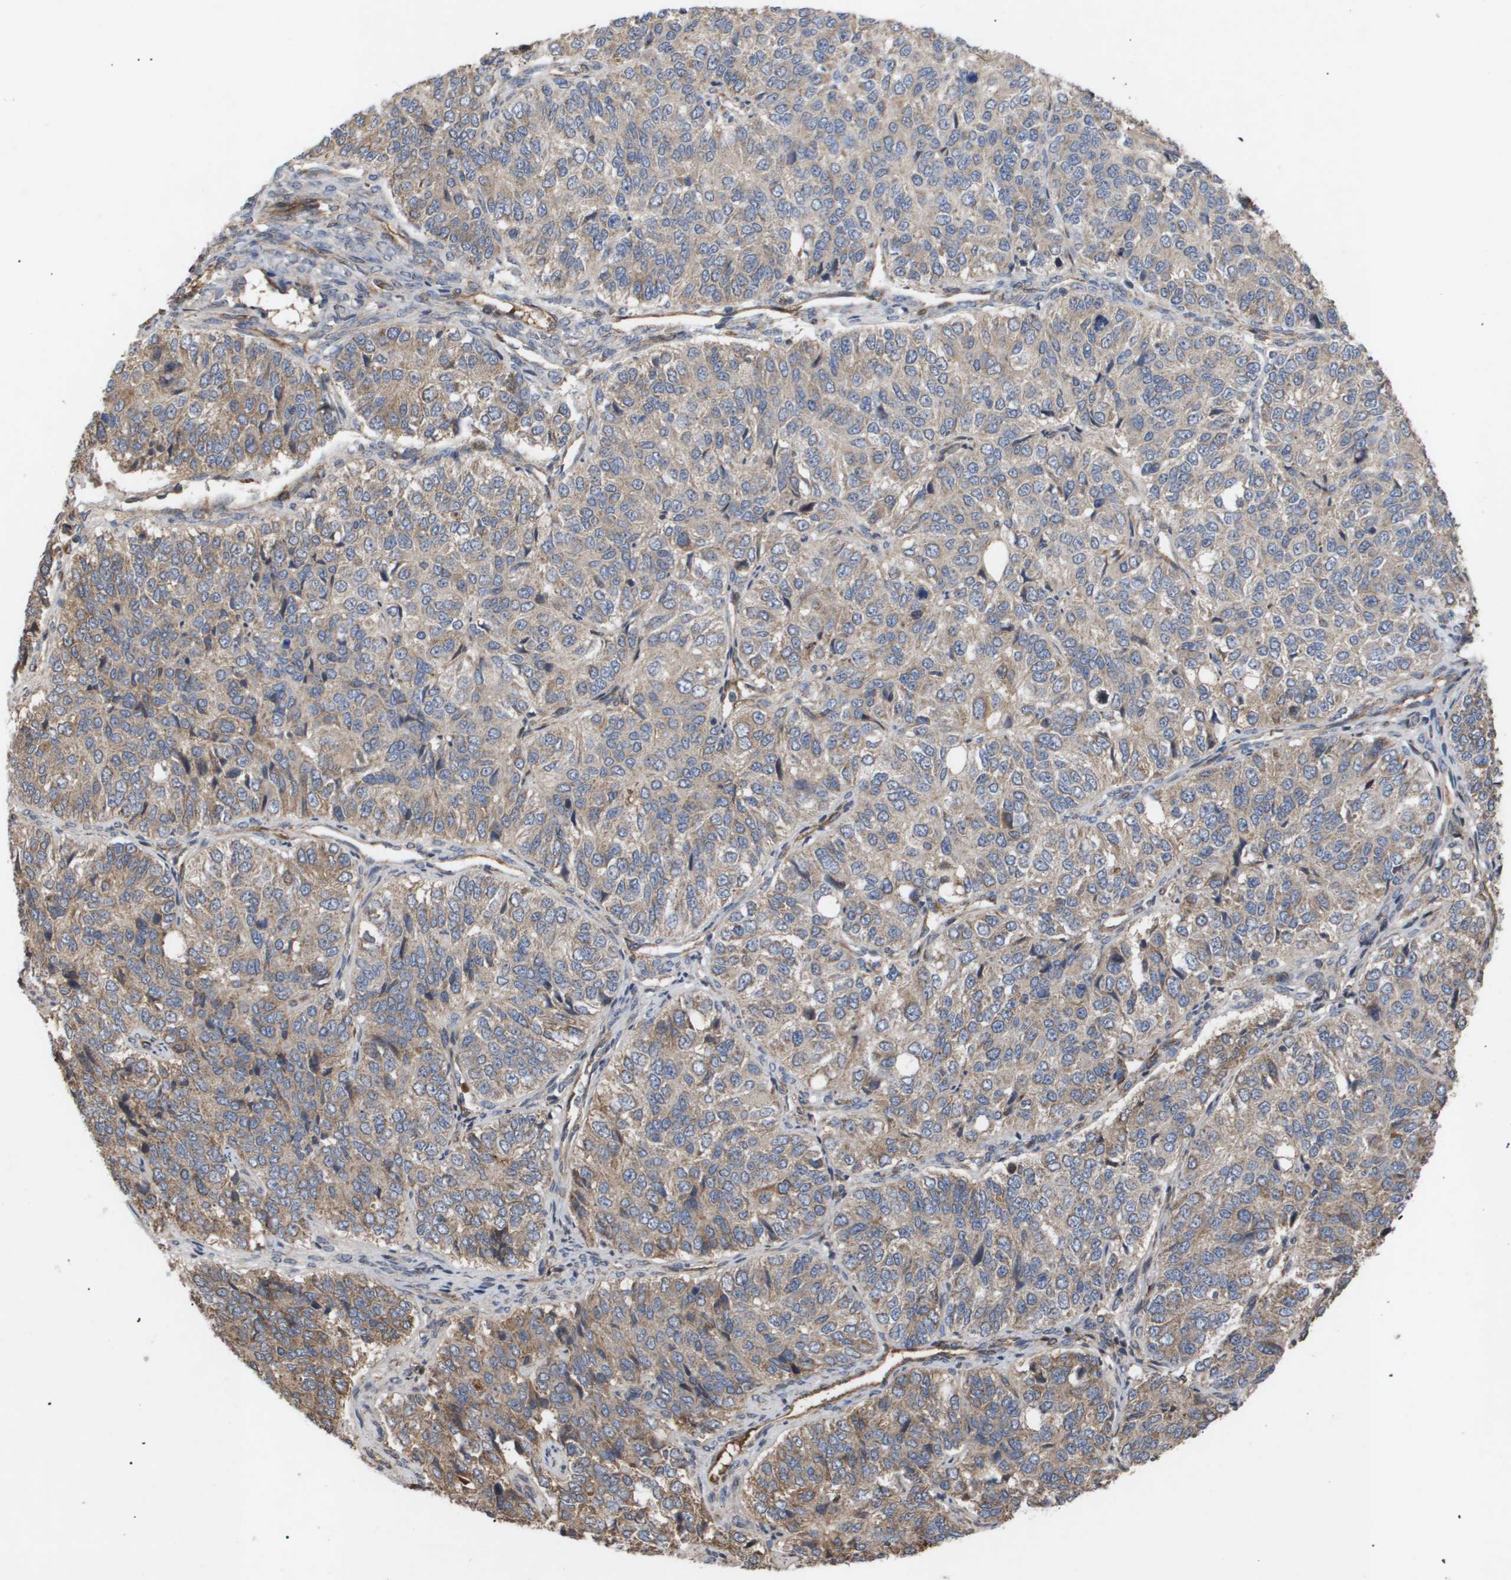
{"staining": {"intensity": "weak", "quantity": ">75%", "location": "cytoplasmic/membranous"}, "tissue": "ovarian cancer", "cell_type": "Tumor cells", "image_type": "cancer", "snomed": [{"axis": "morphology", "description": "Carcinoma, endometroid"}, {"axis": "topography", "description": "Ovary"}], "caption": "Immunohistochemistry (IHC) of endometroid carcinoma (ovarian) reveals low levels of weak cytoplasmic/membranous positivity in approximately >75% of tumor cells.", "gene": "TNS1", "patient": {"sex": "female", "age": 51}}